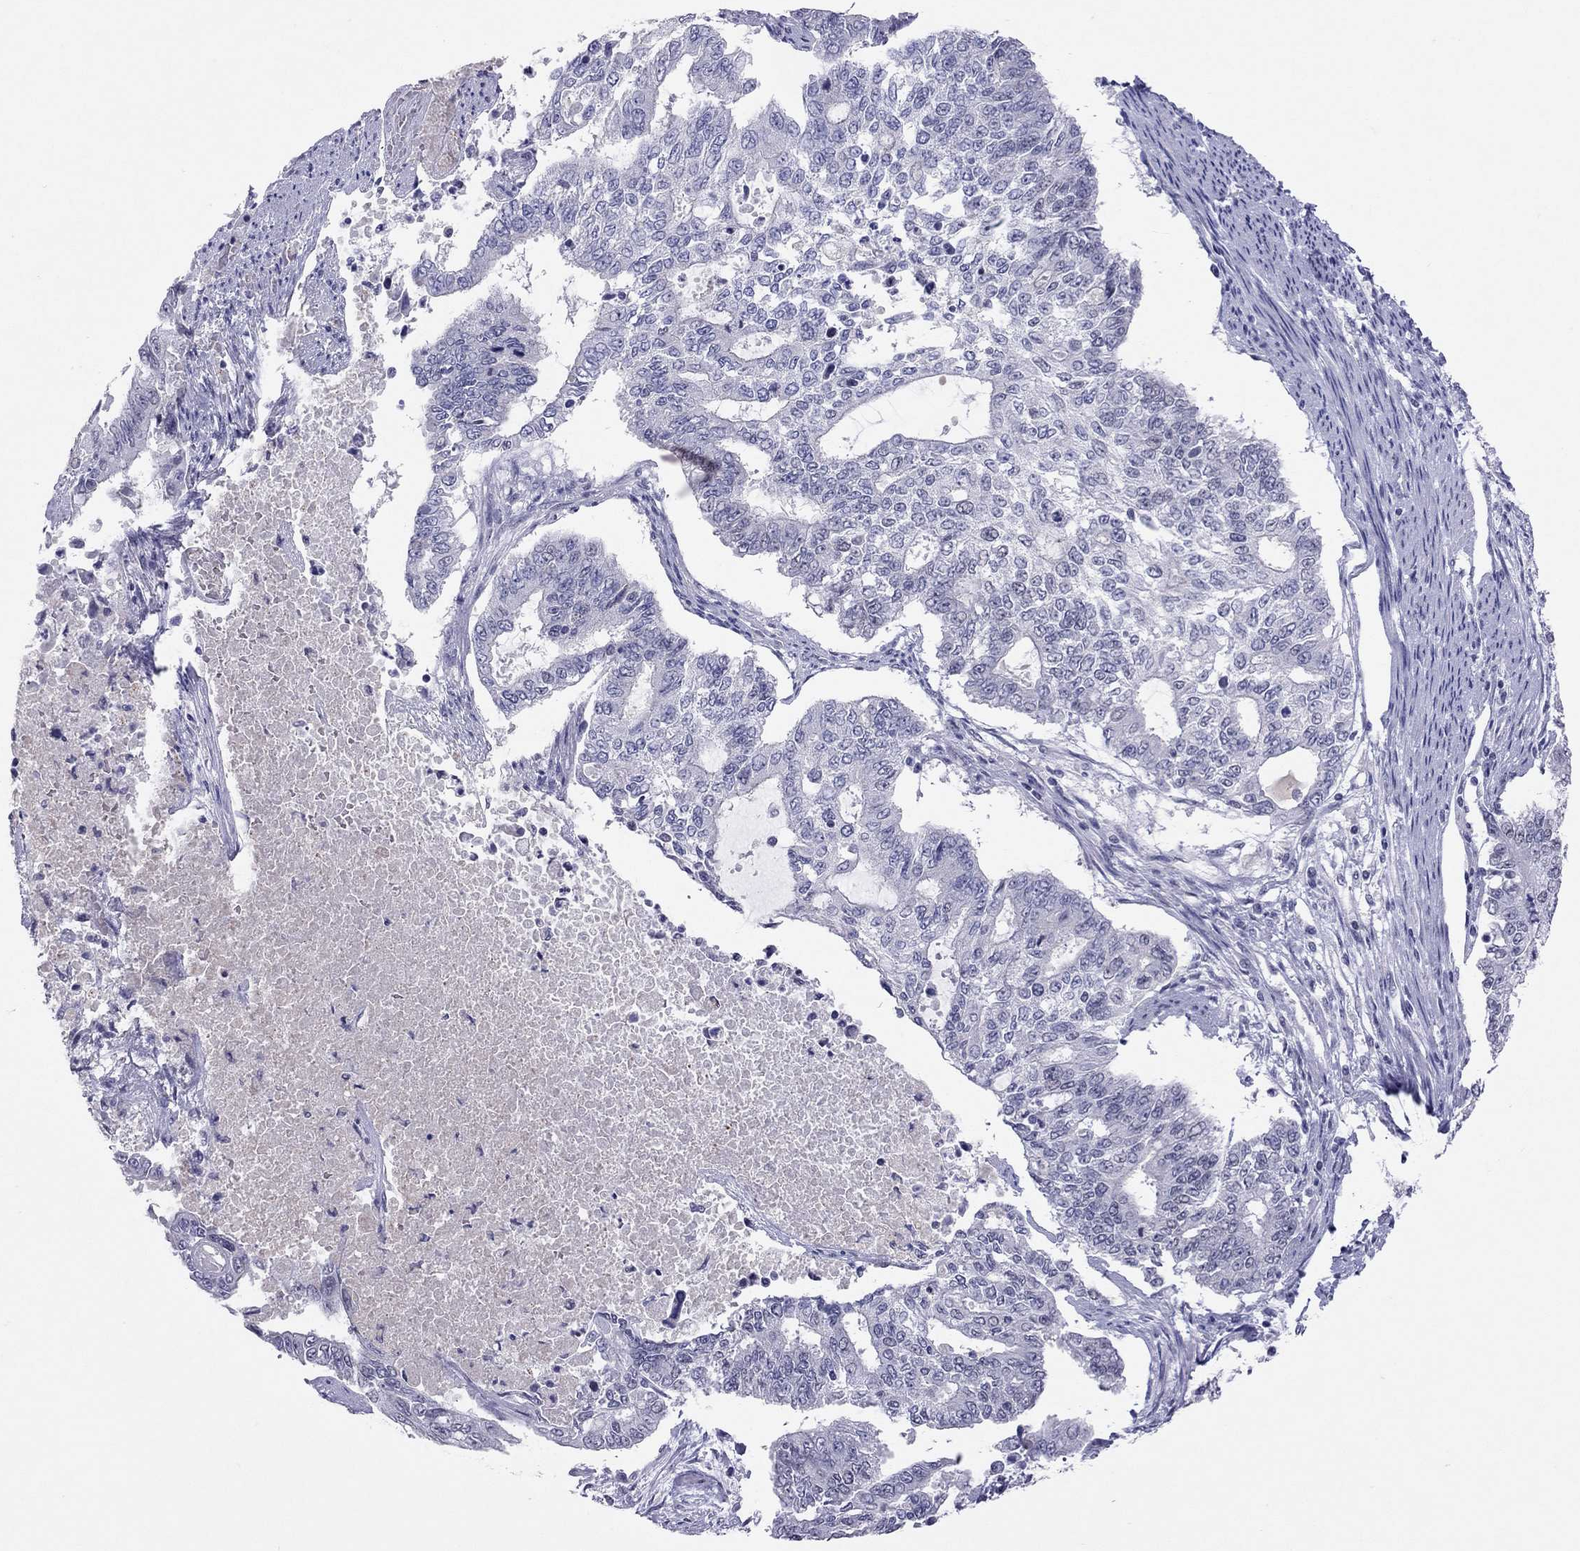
{"staining": {"intensity": "negative", "quantity": "none", "location": "none"}, "tissue": "endometrial cancer", "cell_type": "Tumor cells", "image_type": "cancer", "snomed": [{"axis": "morphology", "description": "Adenocarcinoma, NOS"}, {"axis": "topography", "description": "Uterus"}], "caption": "The histopathology image demonstrates no significant positivity in tumor cells of endometrial cancer (adenocarcinoma).", "gene": "JHY", "patient": {"sex": "female", "age": 59}}